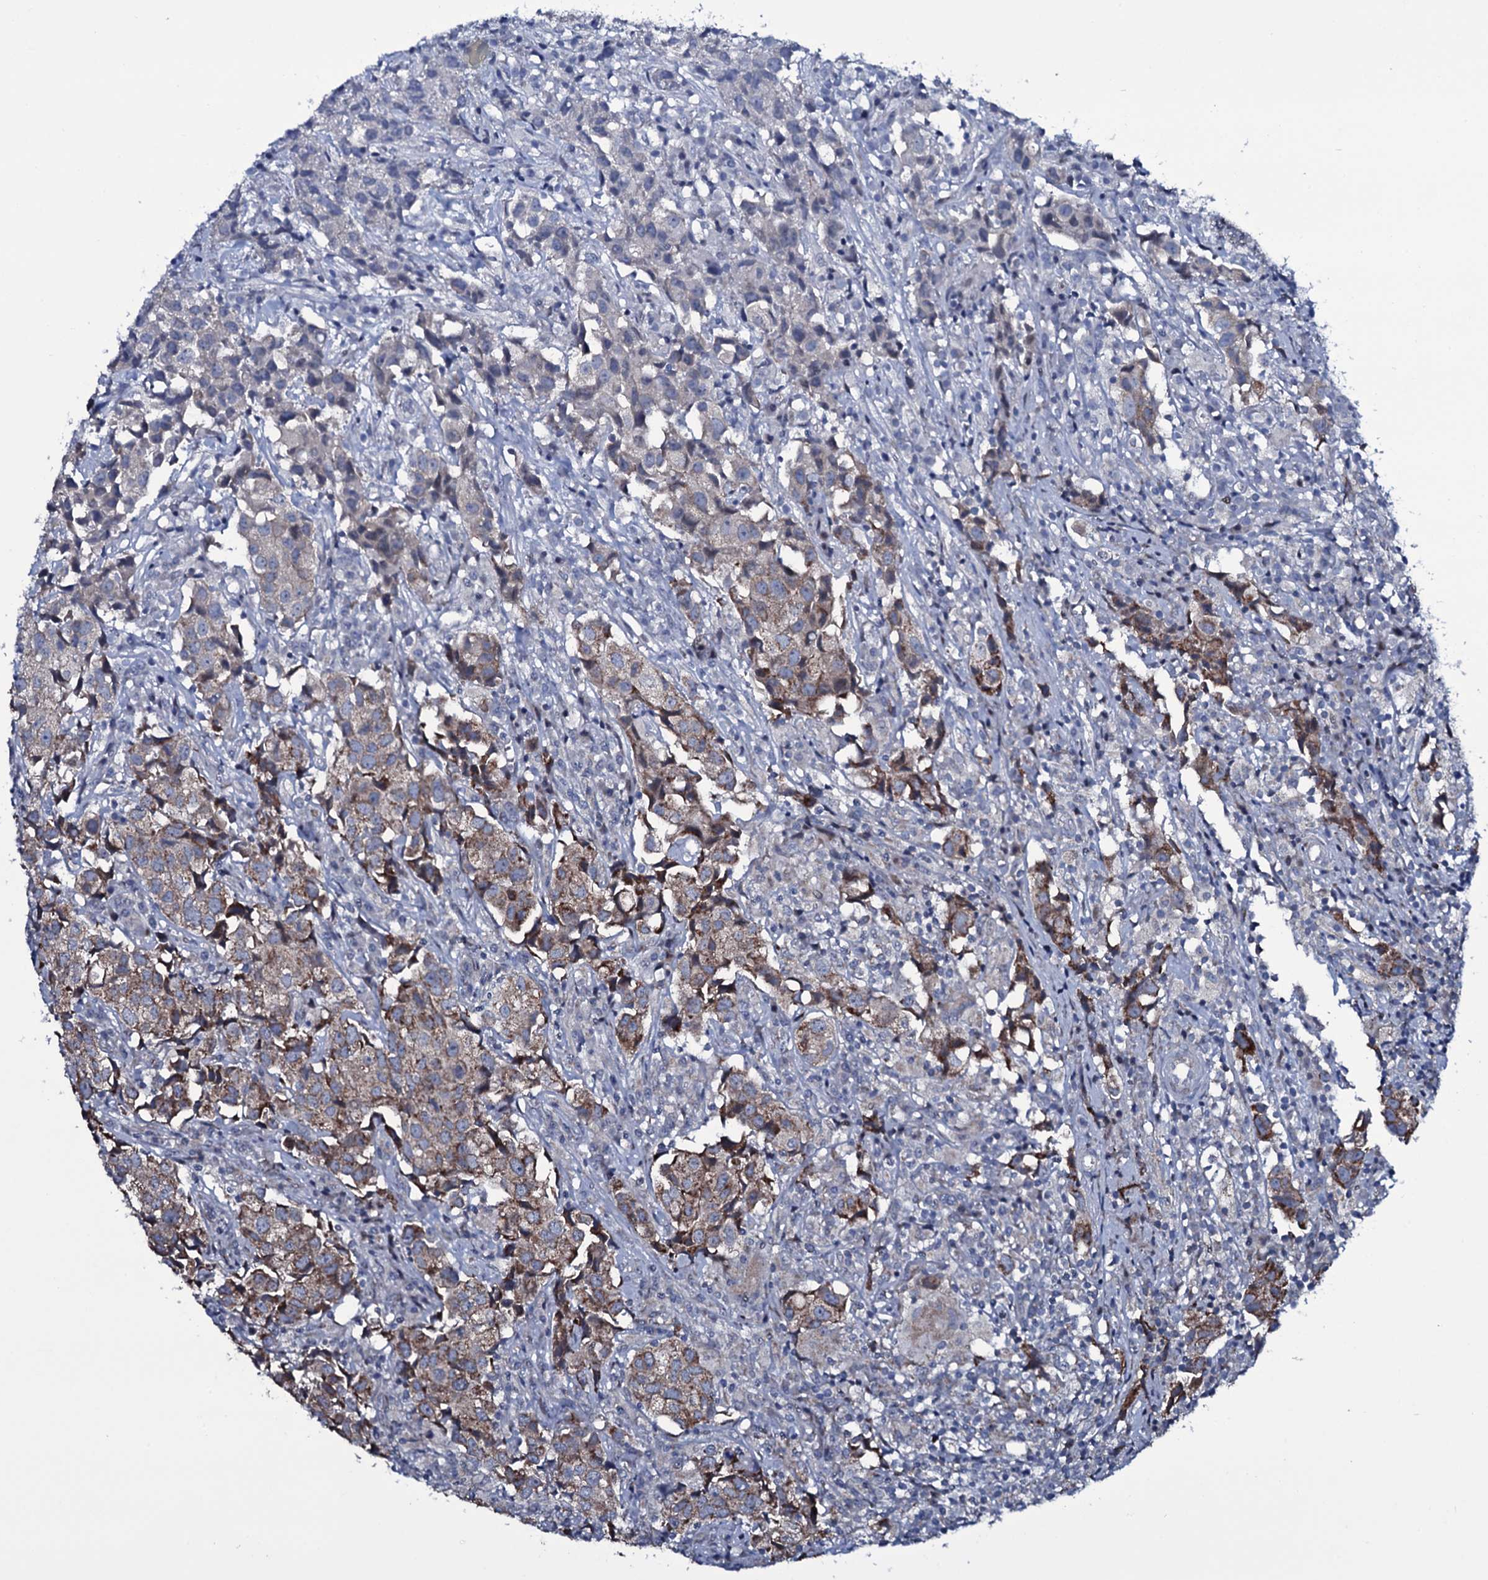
{"staining": {"intensity": "moderate", "quantity": ">75%", "location": "cytoplasmic/membranous"}, "tissue": "urothelial cancer", "cell_type": "Tumor cells", "image_type": "cancer", "snomed": [{"axis": "morphology", "description": "Urothelial carcinoma, High grade"}, {"axis": "topography", "description": "Urinary bladder"}], "caption": "A medium amount of moderate cytoplasmic/membranous staining is appreciated in approximately >75% of tumor cells in urothelial cancer tissue. The staining was performed using DAB (3,3'-diaminobenzidine) to visualize the protein expression in brown, while the nuclei were stained in blue with hematoxylin (Magnification: 20x).", "gene": "WIPF3", "patient": {"sex": "female", "age": 75}}